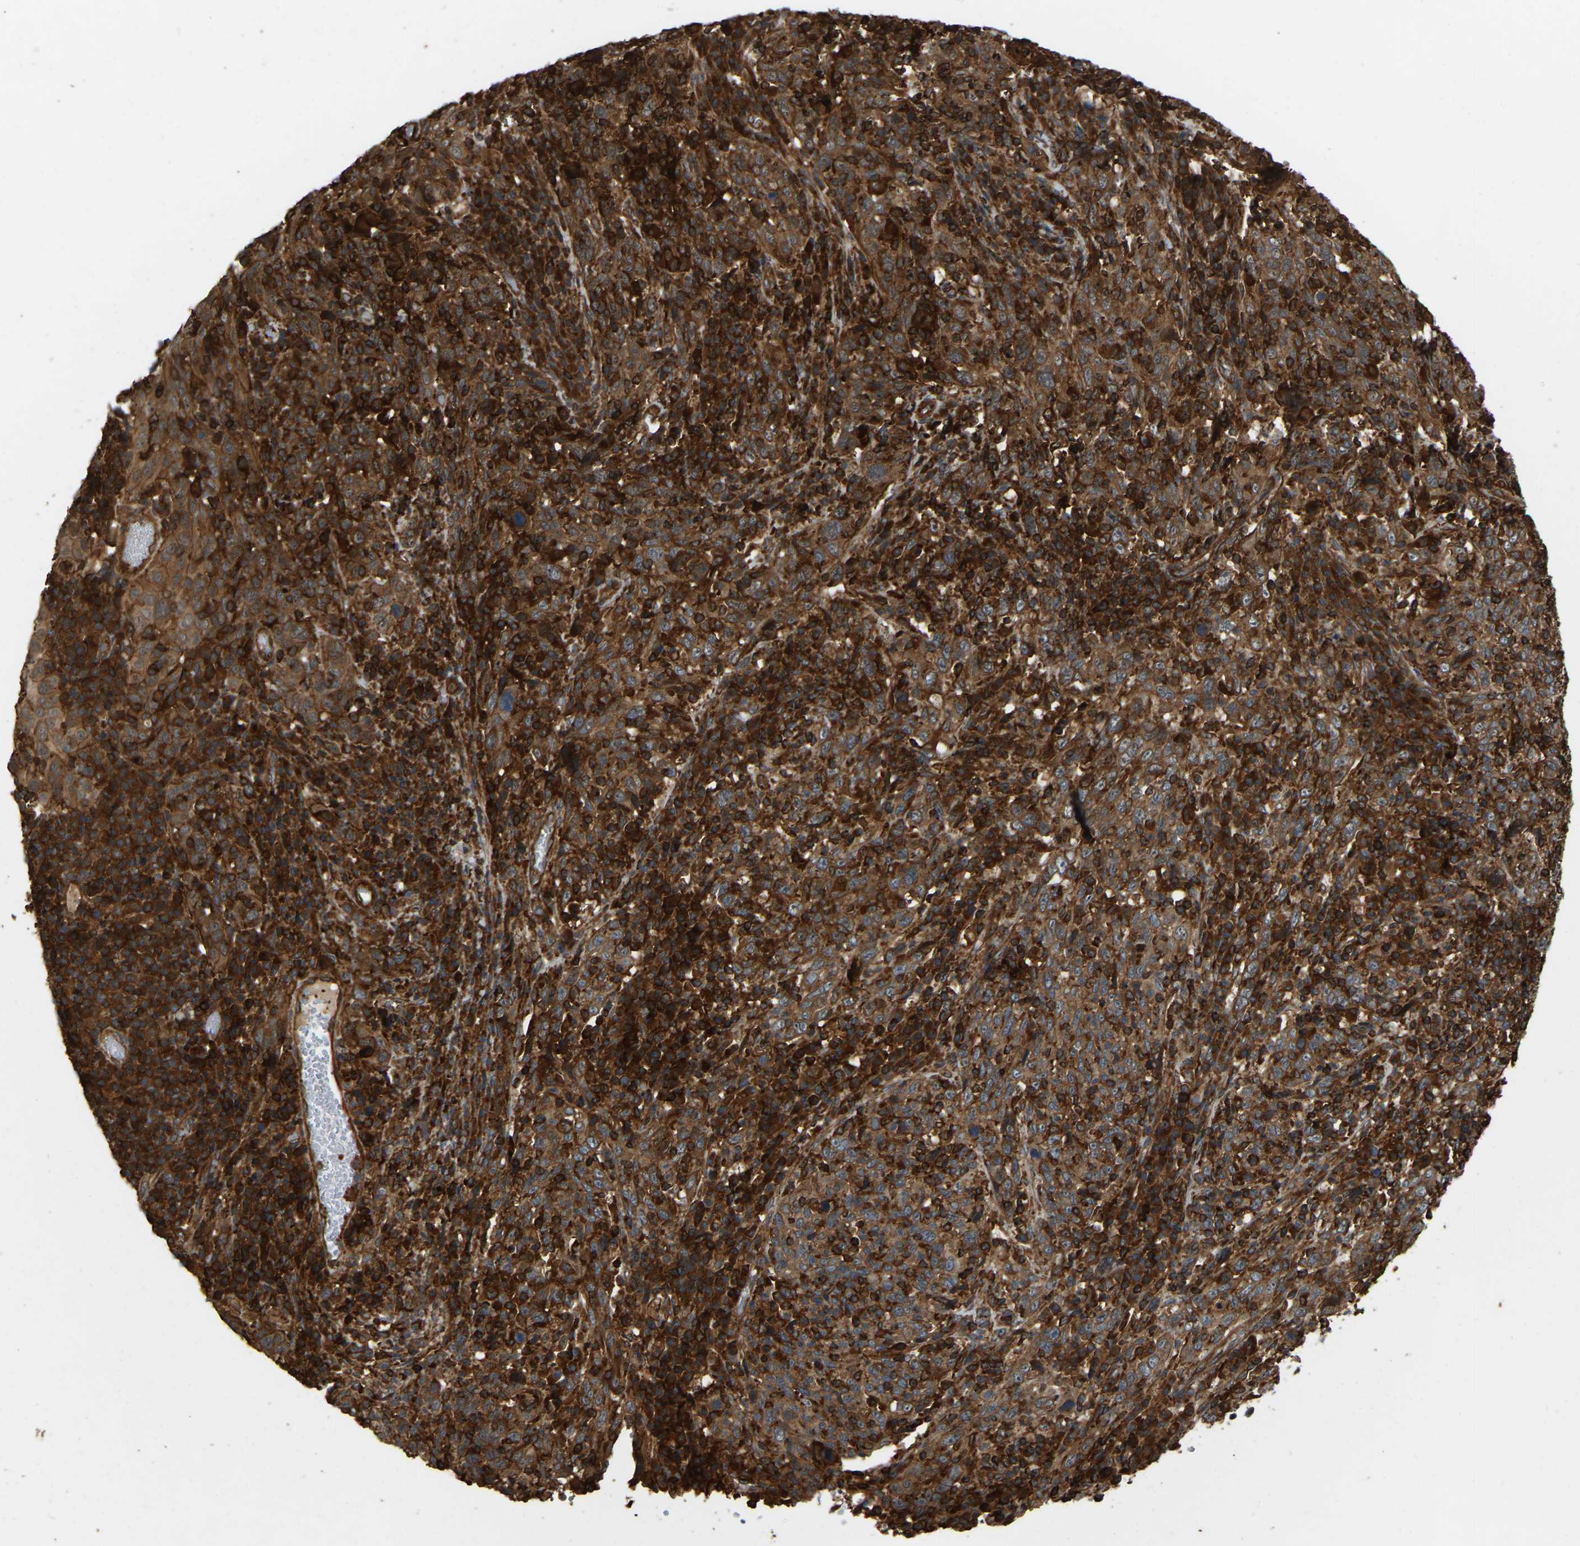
{"staining": {"intensity": "strong", "quantity": ">75%", "location": "cytoplasmic/membranous"}, "tissue": "cervical cancer", "cell_type": "Tumor cells", "image_type": "cancer", "snomed": [{"axis": "morphology", "description": "Squamous cell carcinoma, NOS"}, {"axis": "topography", "description": "Cervix"}], "caption": "The histopathology image reveals a brown stain indicating the presence of a protein in the cytoplasmic/membranous of tumor cells in cervical cancer.", "gene": "SAMD9L", "patient": {"sex": "female", "age": 46}}